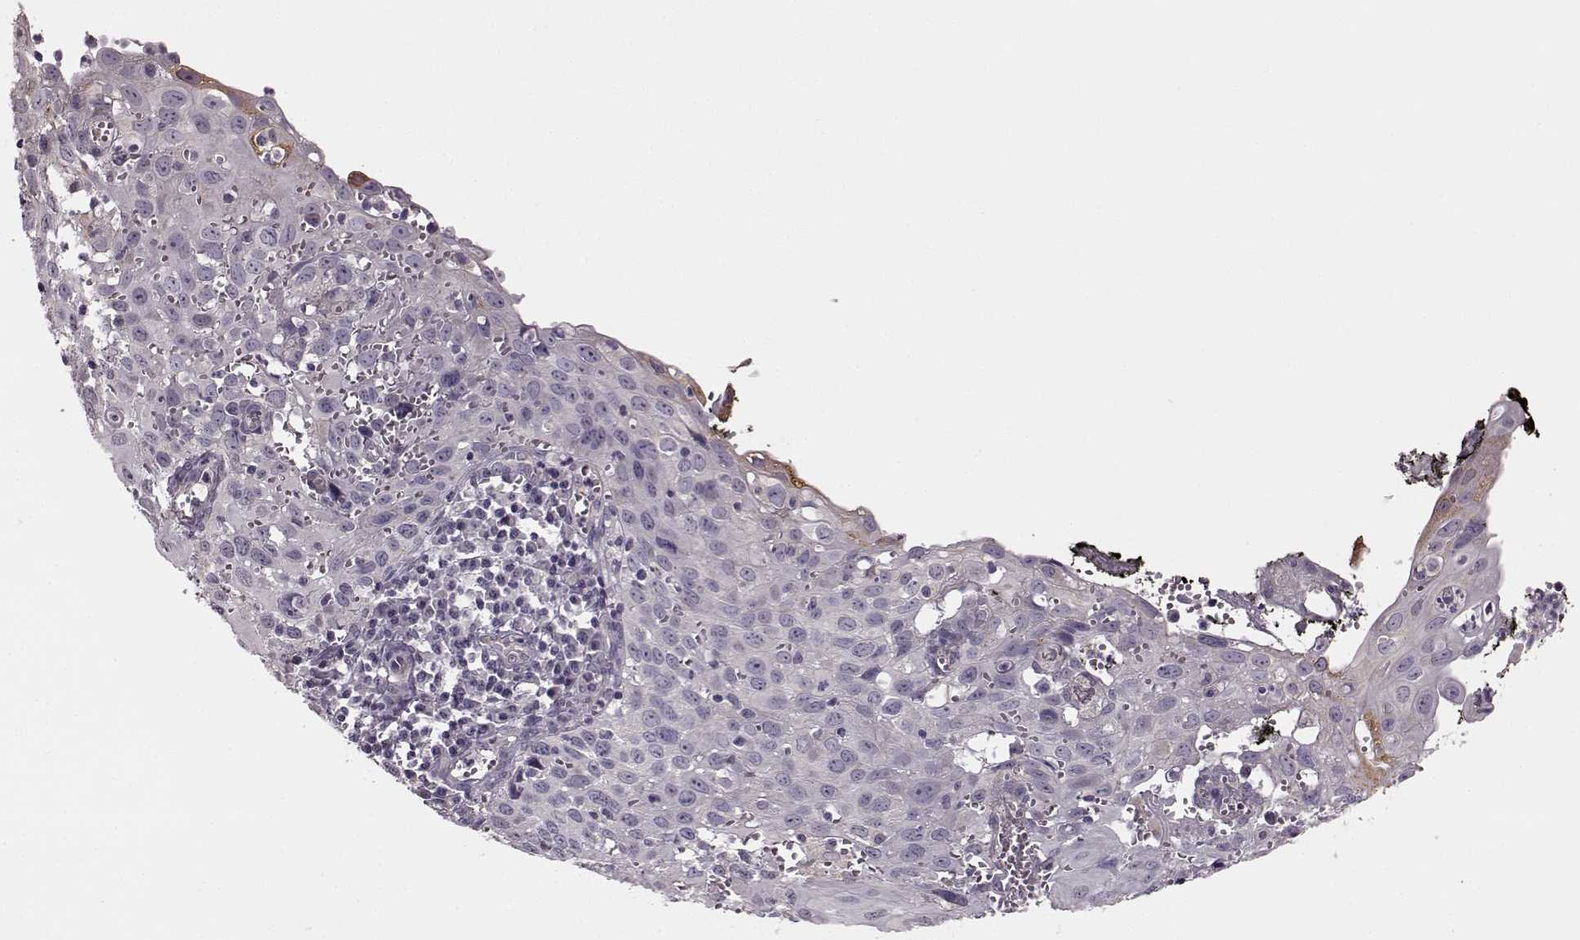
{"staining": {"intensity": "negative", "quantity": "none", "location": "none"}, "tissue": "cervical cancer", "cell_type": "Tumor cells", "image_type": "cancer", "snomed": [{"axis": "morphology", "description": "Squamous cell carcinoma, NOS"}, {"axis": "topography", "description": "Cervix"}], "caption": "A photomicrograph of squamous cell carcinoma (cervical) stained for a protein shows no brown staining in tumor cells. (DAB (3,3'-diaminobenzidine) immunohistochemistry (IHC) visualized using brightfield microscopy, high magnification).", "gene": "MAP6D1", "patient": {"sex": "female", "age": 38}}